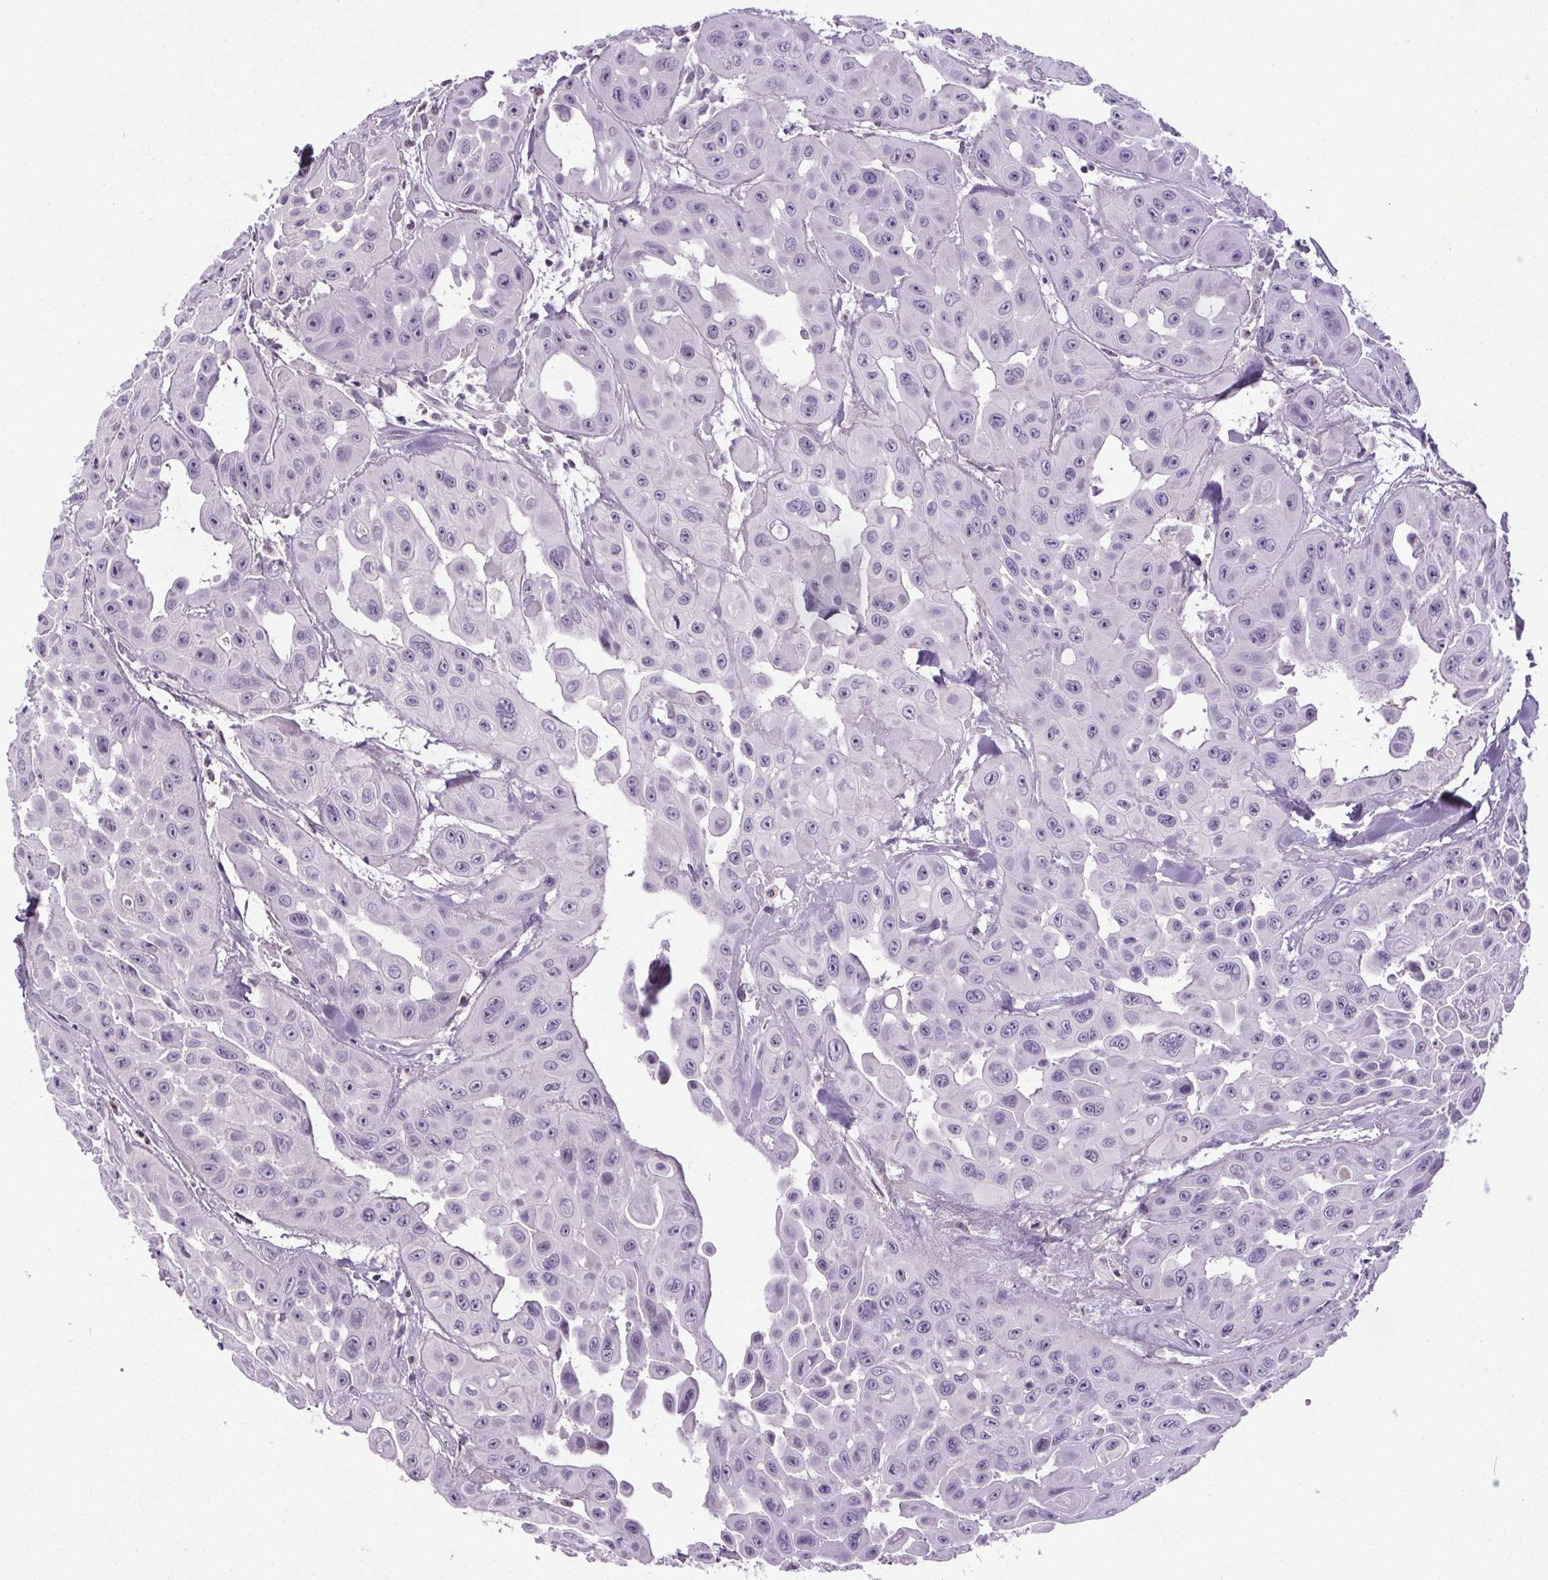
{"staining": {"intensity": "negative", "quantity": "none", "location": "none"}, "tissue": "head and neck cancer", "cell_type": "Tumor cells", "image_type": "cancer", "snomed": [{"axis": "morphology", "description": "Adenocarcinoma, NOS"}, {"axis": "topography", "description": "Head-Neck"}], "caption": "This is an immunohistochemistry histopathology image of head and neck cancer. There is no staining in tumor cells.", "gene": "TMEM240", "patient": {"sex": "male", "age": 73}}